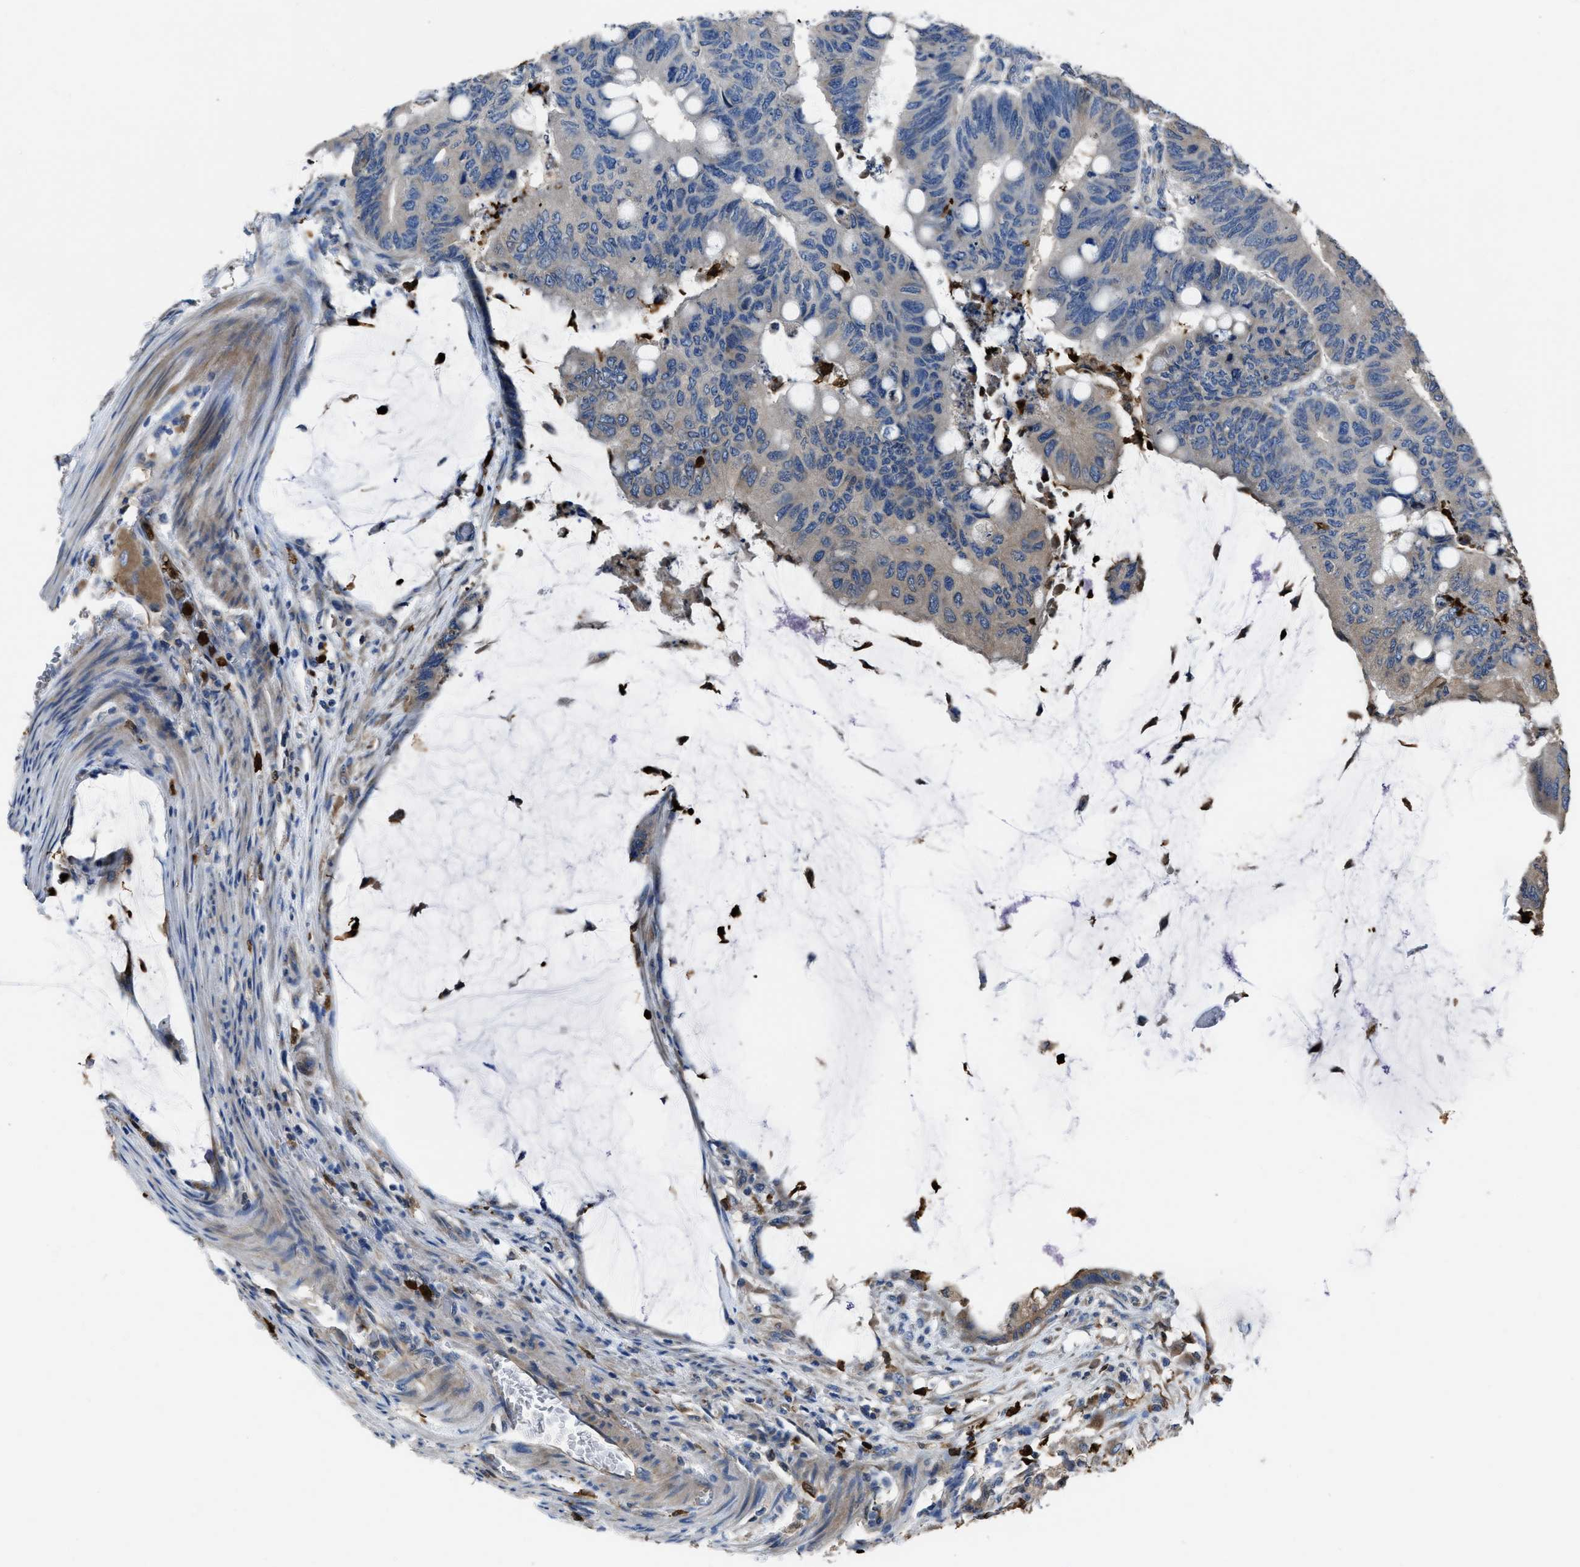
{"staining": {"intensity": "negative", "quantity": "none", "location": "none"}, "tissue": "colorectal cancer", "cell_type": "Tumor cells", "image_type": "cancer", "snomed": [{"axis": "morphology", "description": "Normal tissue, NOS"}, {"axis": "morphology", "description": "Adenocarcinoma, NOS"}, {"axis": "topography", "description": "Rectum"}], "caption": "A high-resolution micrograph shows immunohistochemistry (IHC) staining of colorectal cancer (adenocarcinoma), which reveals no significant staining in tumor cells.", "gene": "ANGPT1", "patient": {"sex": "male", "age": 92}}